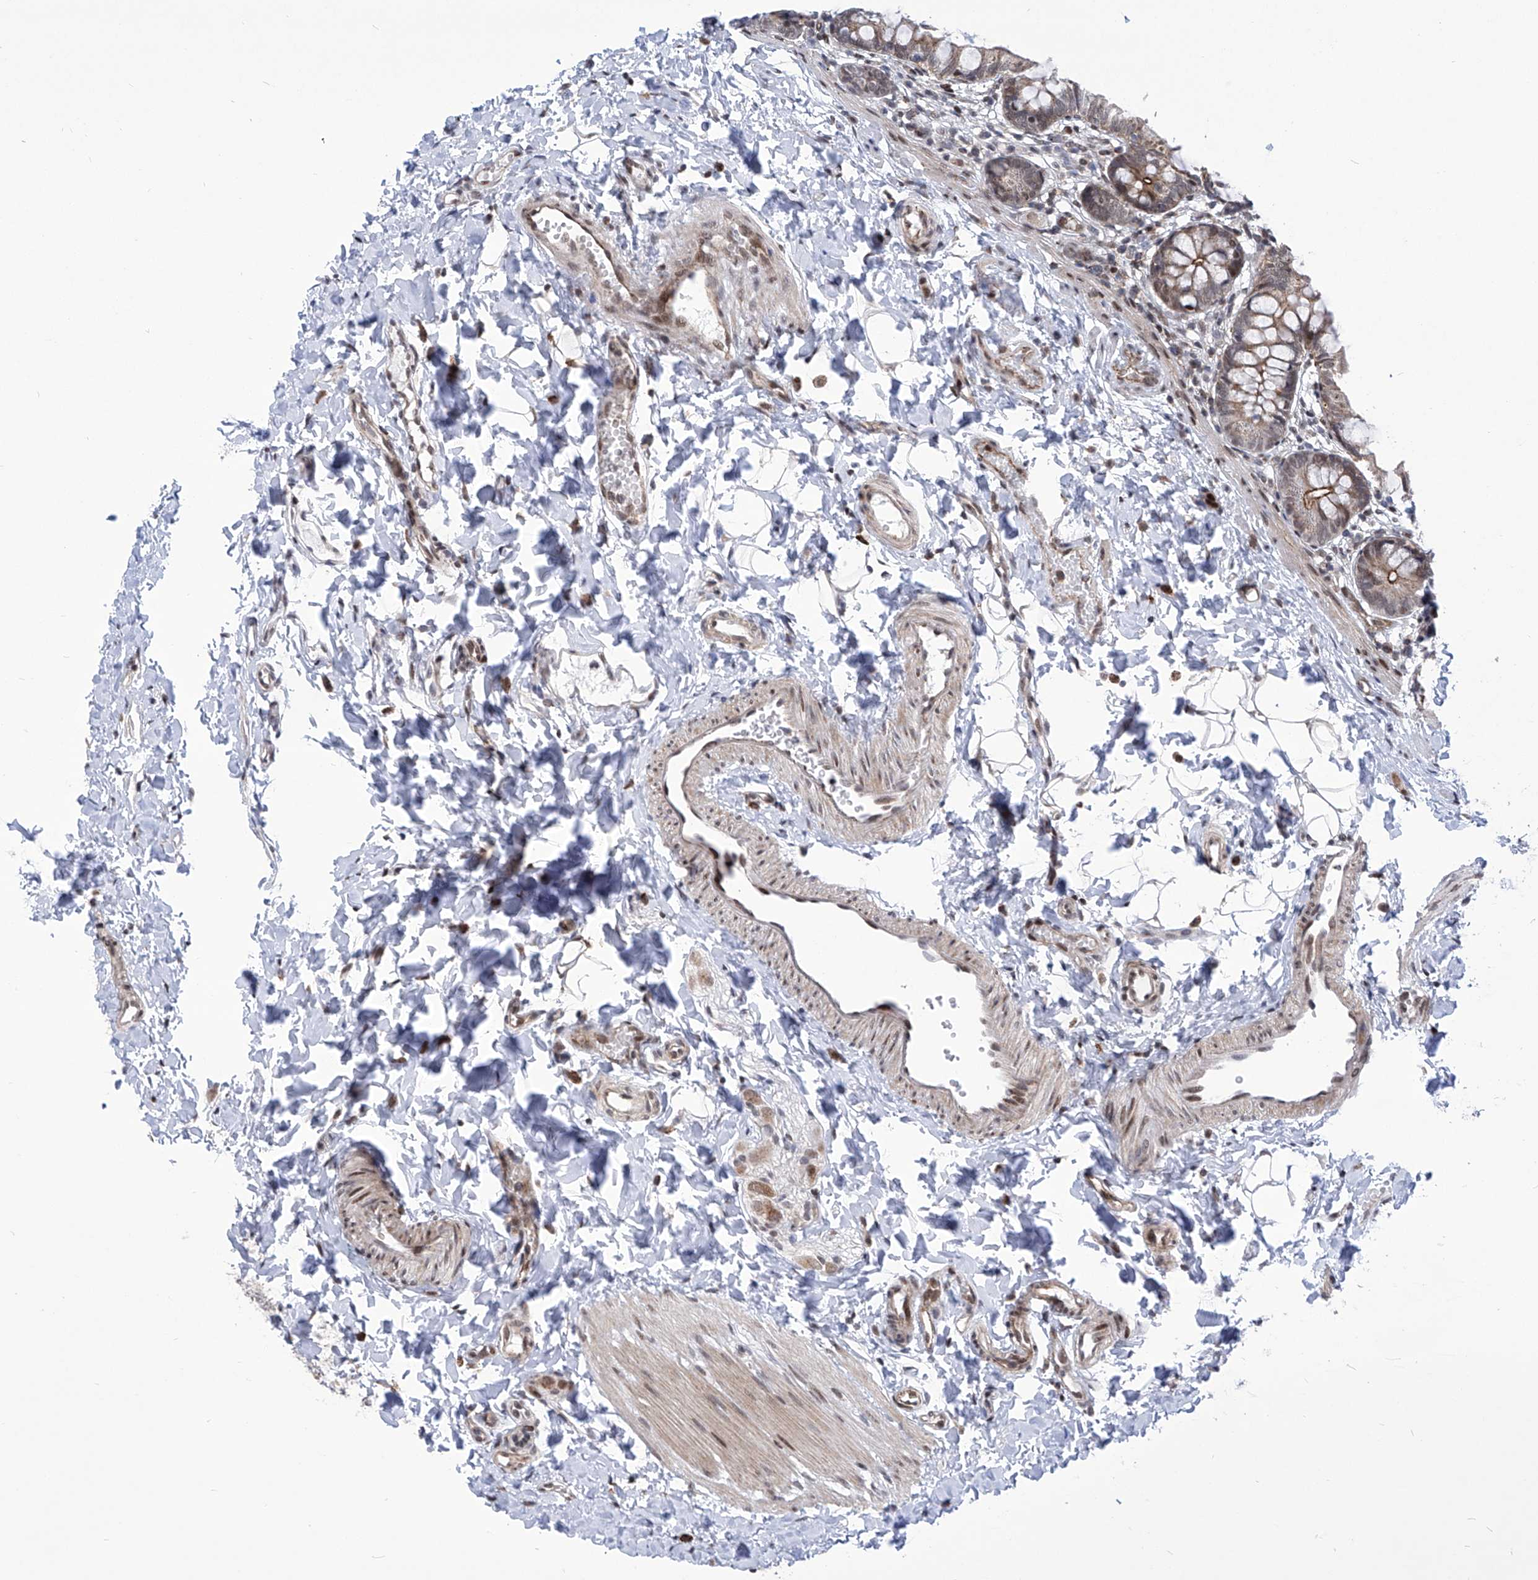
{"staining": {"intensity": "moderate", "quantity": ">75%", "location": "cytoplasmic/membranous,nuclear"}, "tissue": "small intestine", "cell_type": "Glandular cells", "image_type": "normal", "snomed": [{"axis": "morphology", "description": "Normal tissue, NOS"}, {"axis": "topography", "description": "Small intestine"}], "caption": "IHC histopathology image of unremarkable small intestine: human small intestine stained using immunohistochemistry (IHC) shows medium levels of moderate protein expression localized specifically in the cytoplasmic/membranous,nuclear of glandular cells, appearing as a cytoplasmic/membranous,nuclear brown color.", "gene": "CEP290", "patient": {"sex": "male", "age": 7}}